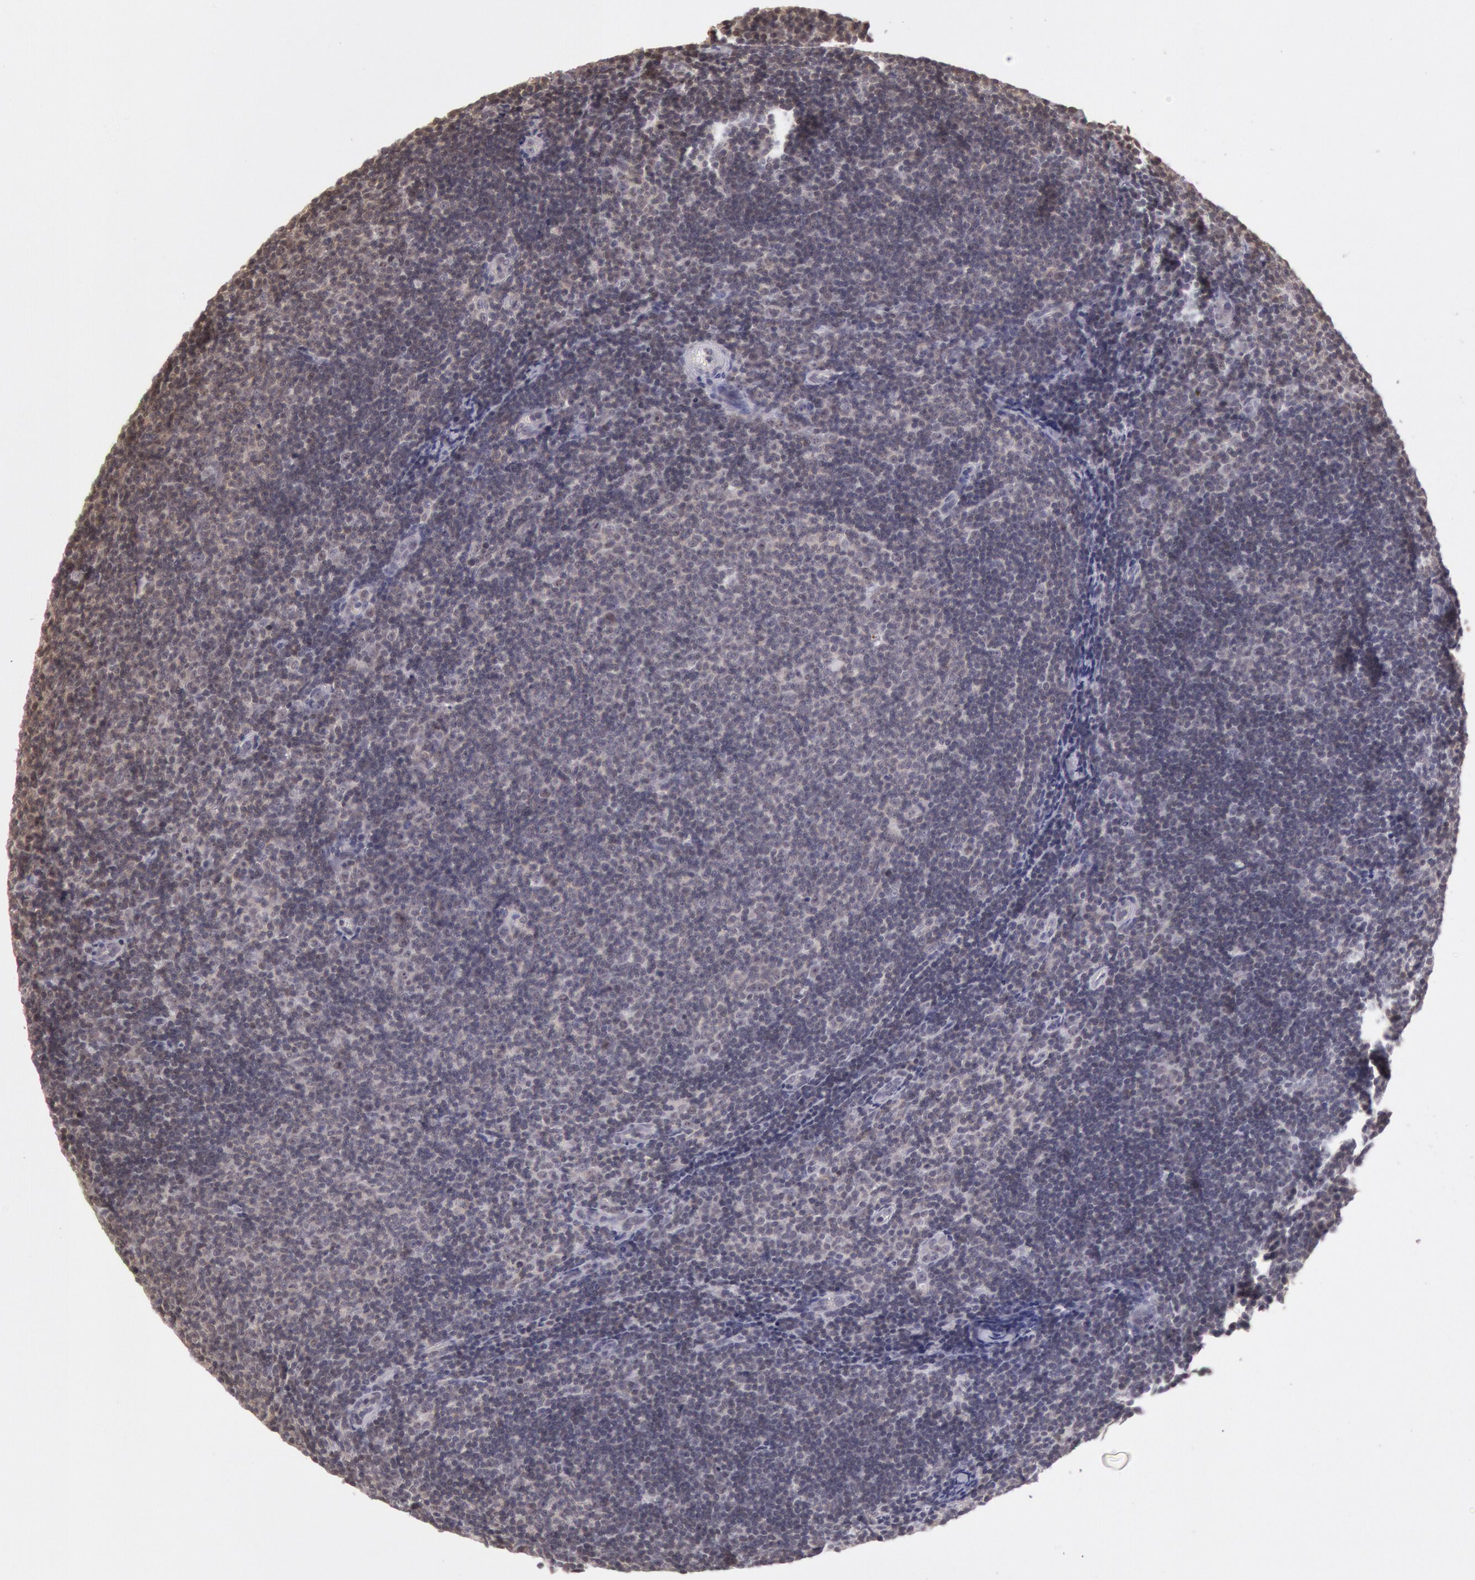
{"staining": {"intensity": "negative", "quantity": "none", "location": "none"}, "tissue": "lymphoma", "cell_type": "Tumor cells", "image_type": "cancer", "snomed": [{"axis": "morphology", "description": "Malignant lymphoma, non-Hodgkin's type, Low grade"}, {"axis": "topography", "description": "Lymph node"}], "caption": "The micrograph exhibits no staining of tumor cells in malignant lymphoma, non-Hodgkin's type (low-grade).", "gene": "HIF1A", "patient": {"sex": "male", "age": 49}}